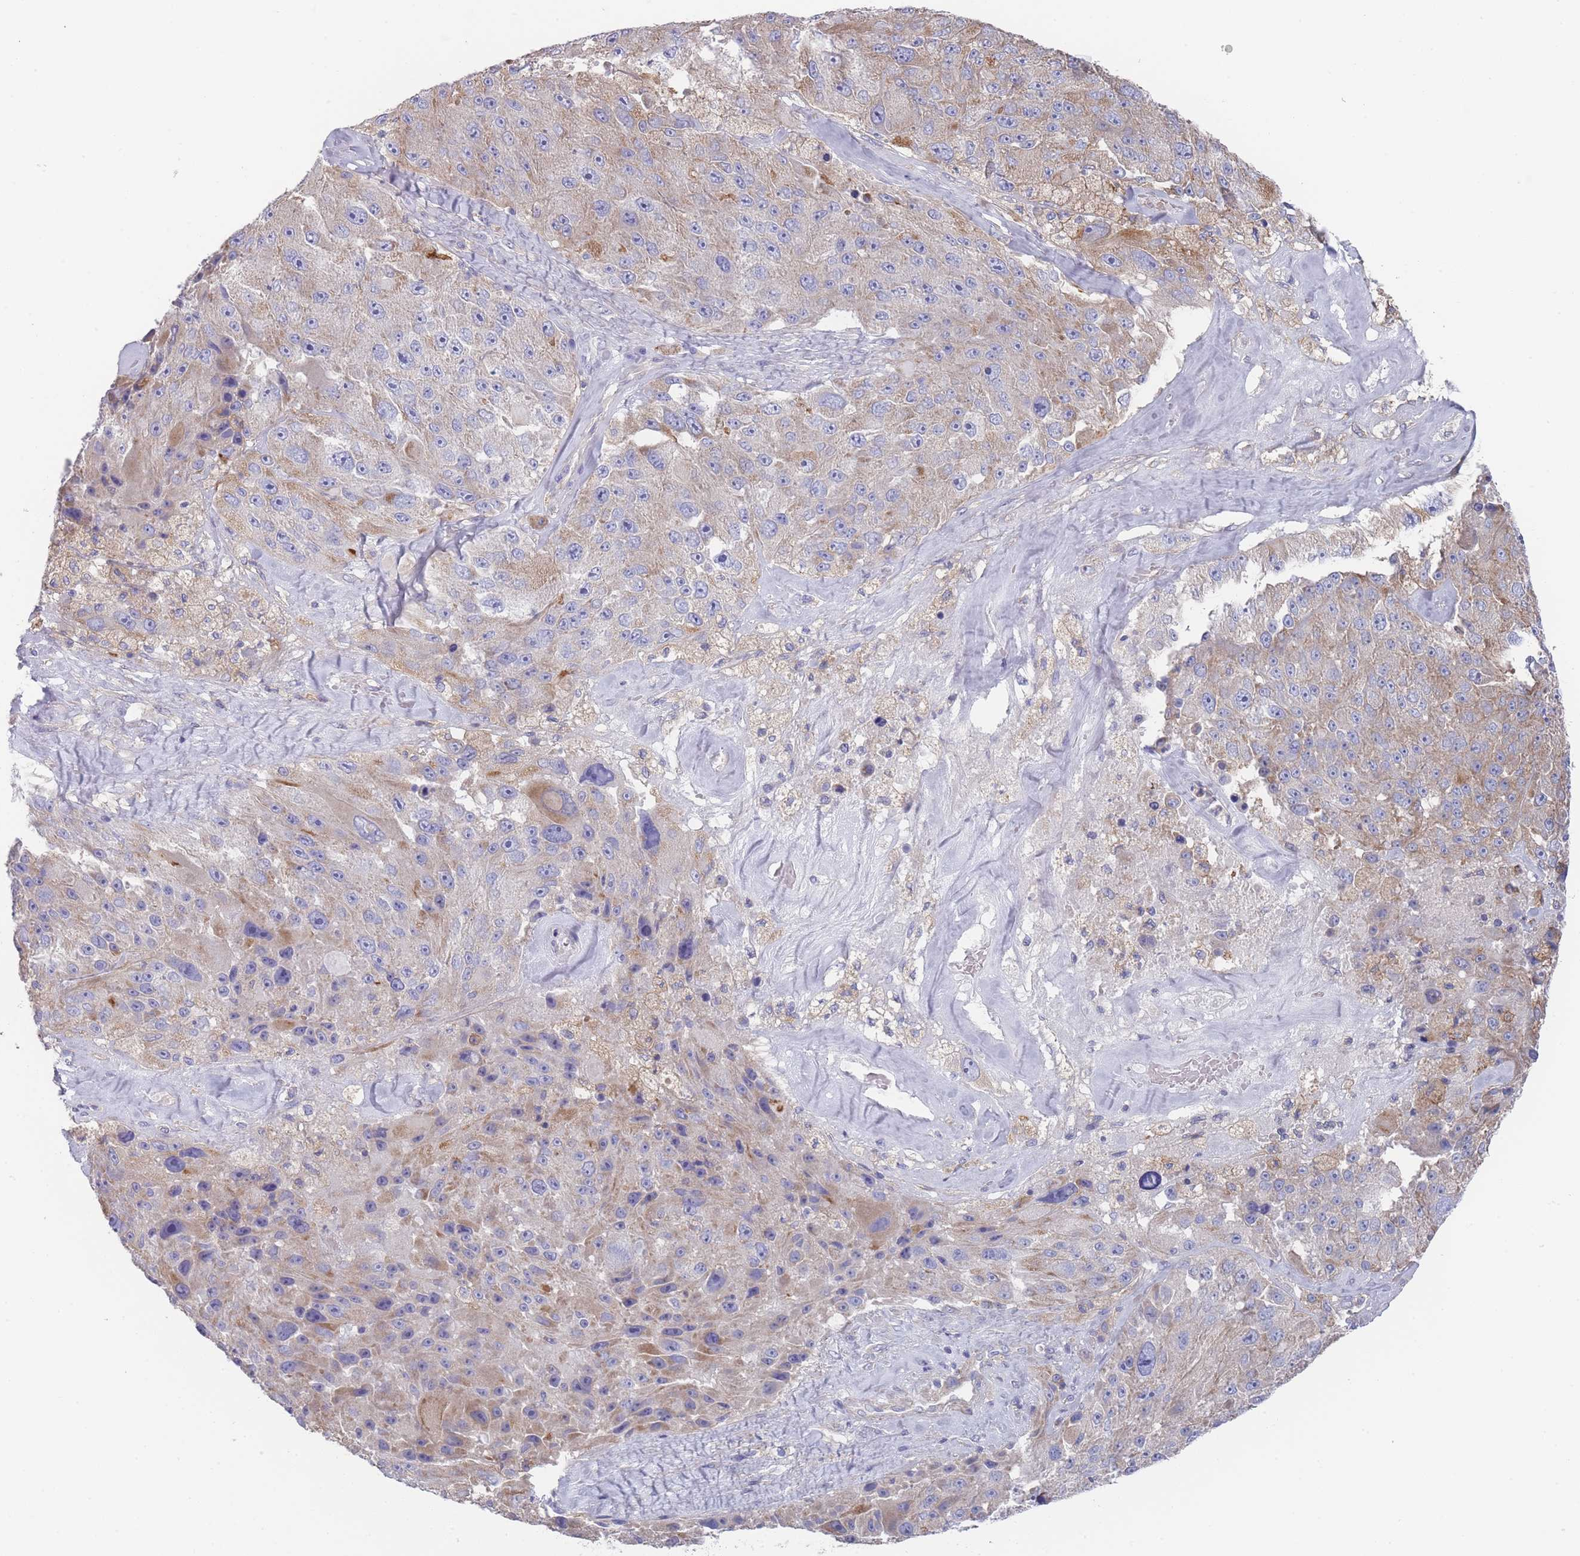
{"staining": {"intensity": "moderate", "quantity": "<25%", "location": "cytoplasmic/membranous"}, "tissue": "melanoma", "cell_type": "Tumor cells", "image_type": "cancer", "snomed": [{"axis": "morphology", "description": "Malignant melanoma, Metastatic site"}, {"axis": "topography", "description": "Lymph node"}], "caption": "A micrograph showing moderate cytoplasmic/membranous positivity in about <25% of tumor cells in melanoma, as visualized by brown immunohistochemical staining.", "gene": "SCCPDH", "patient": {"sex": "male", "age": 62}}